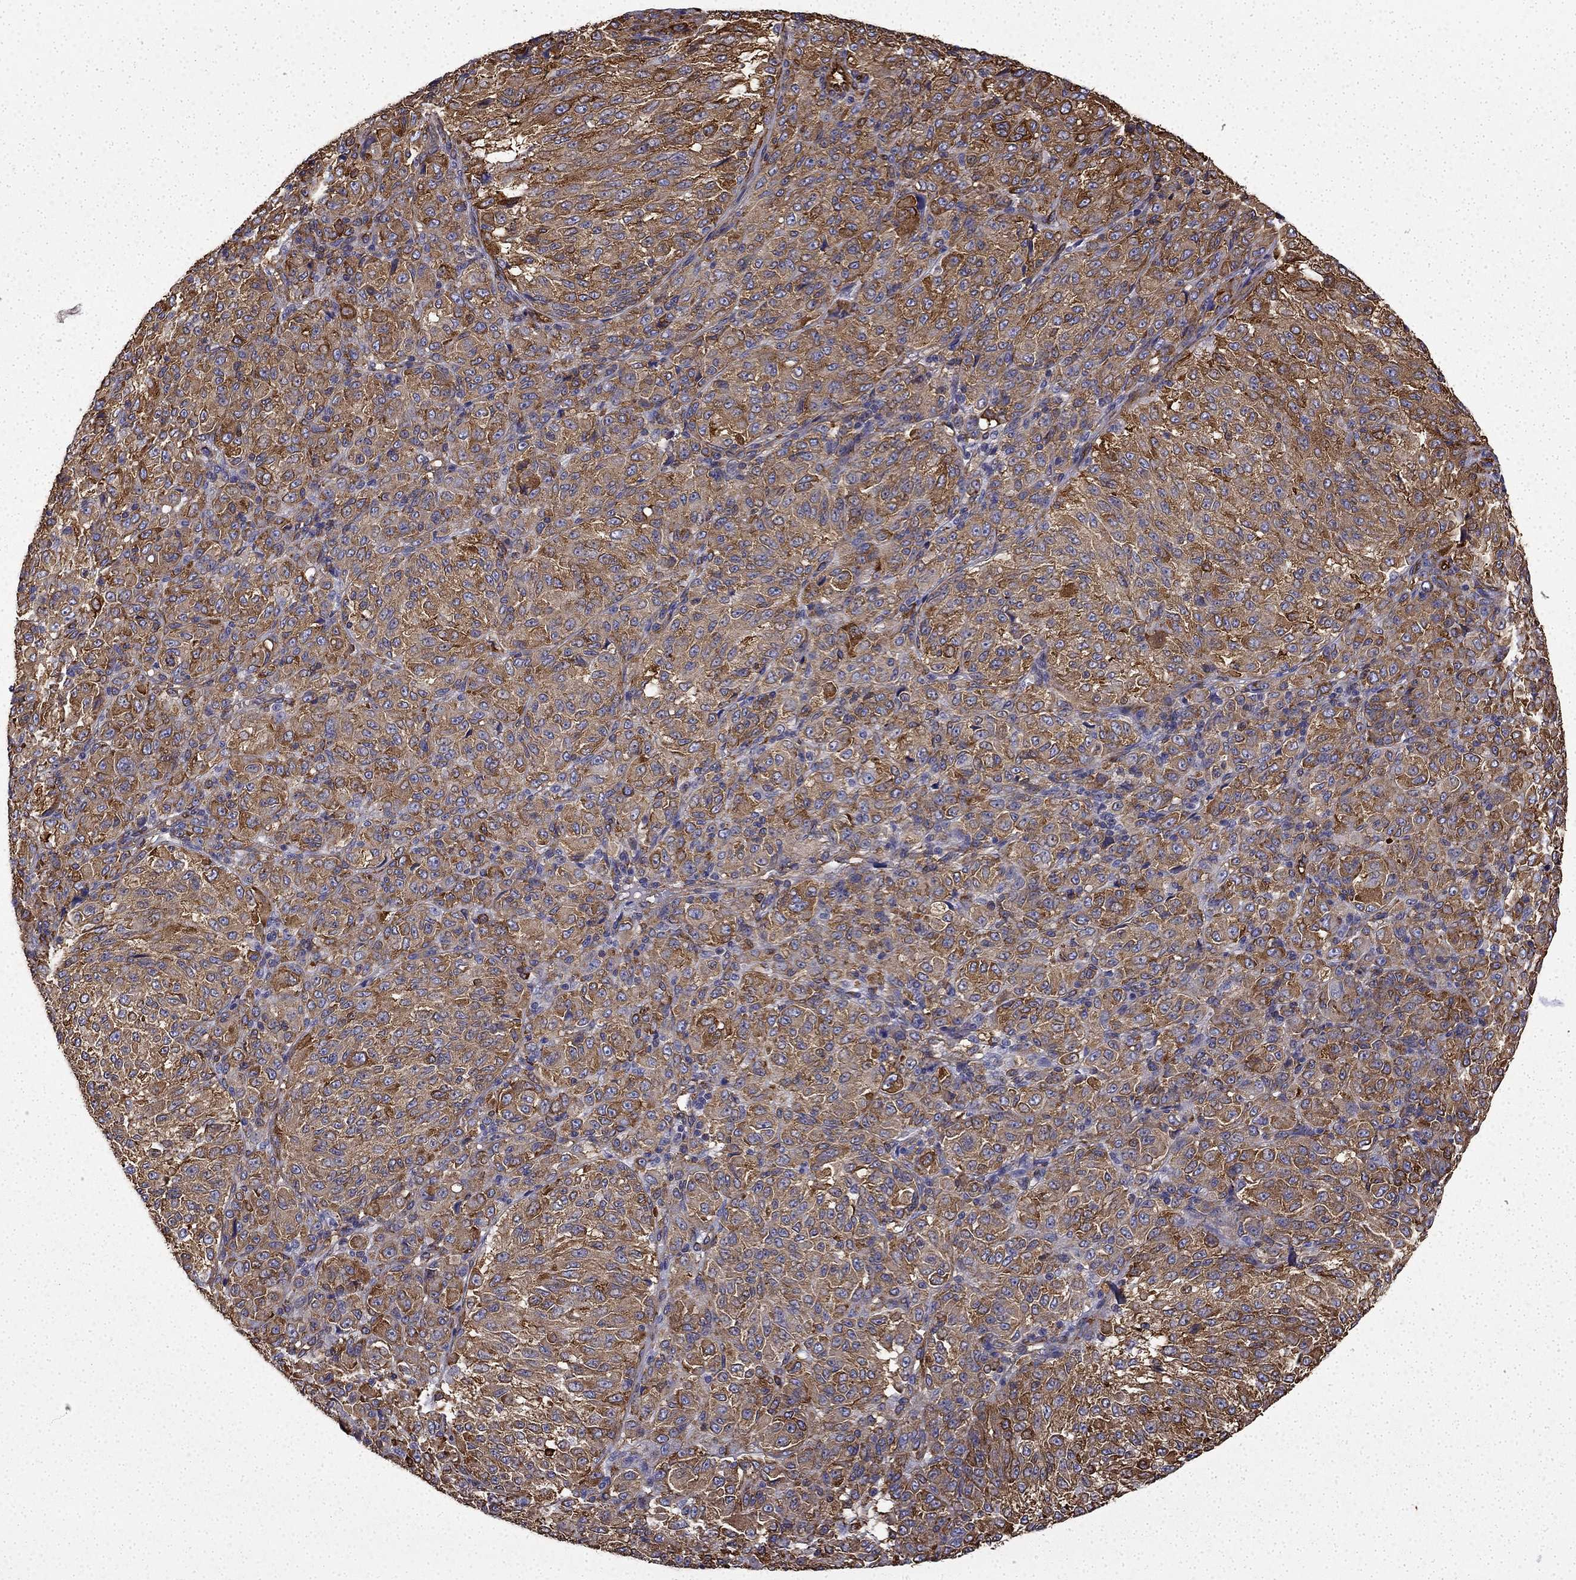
{"staining": {"intensity": "strong", "quantity": ">75%", "location": "cytoplasmic/membranous"}, "tissue": "melanoma", "cell_type": "Tumor cells", "image_type": "cancer", "snomed": [{"axis": "morphology", "description": "Malignant melanoma, Metastatic site"}, {"axis": "topography", "description": "Brain"}], "caption": "High-power microscopy captured an IHC micrograph of melanoma, revealing strong cytoplasmic/membranous positivity in about >75% of tumor cells.", "gene": "MAP4", "patient": {"sex": "female", "age": 56}}